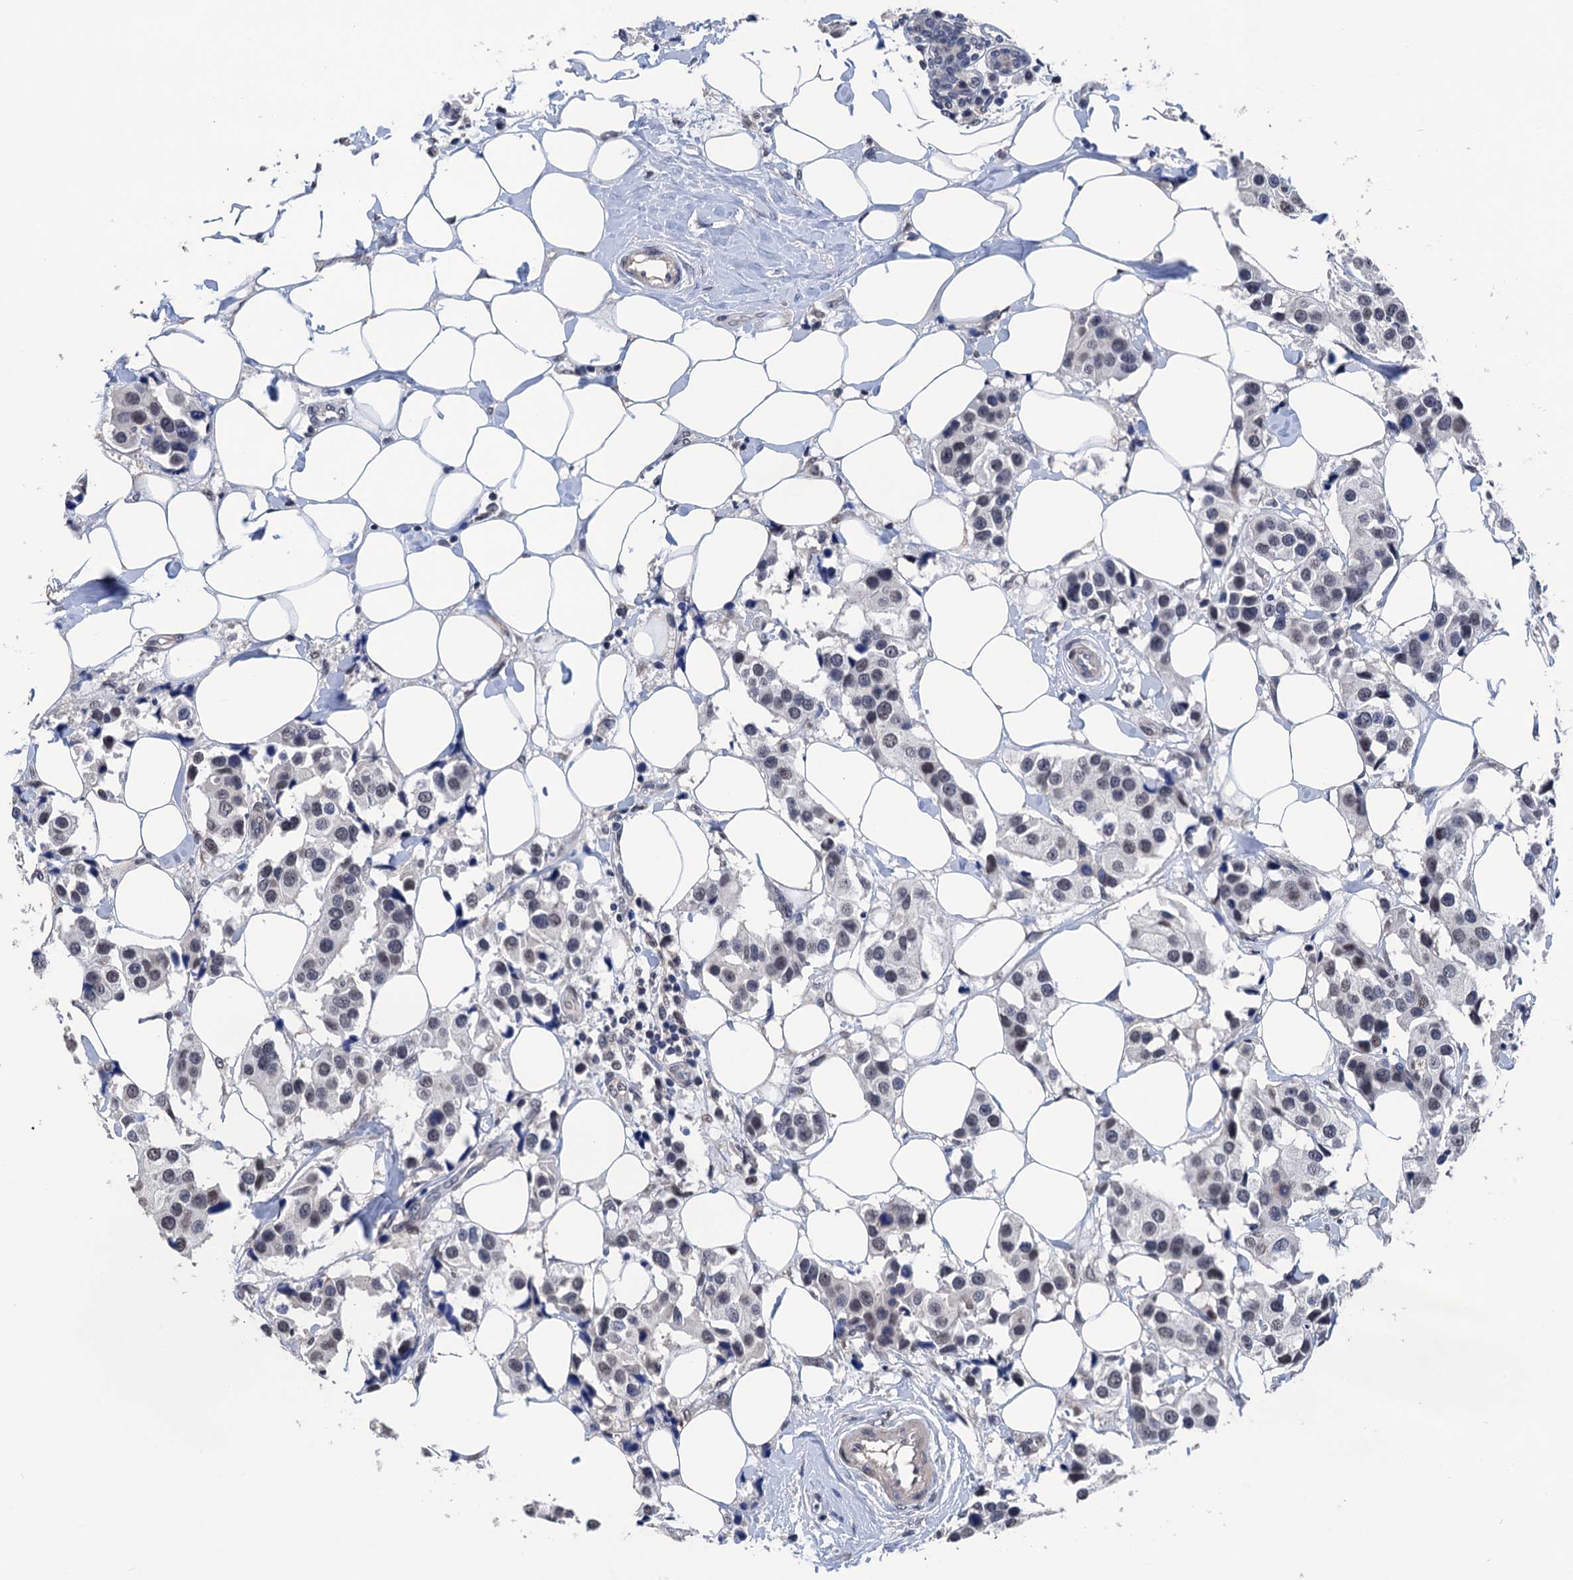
{"staining": {"intensity": "negative", "quantity": "none", "location": "none"}, "tissue": "breast cancer", "cell_type": "Tumor cells", "image_type": "cancer", "snomed": [{"axis": "morphology", "description": "Normal tissue, NOS"}, {"axis": "morphology", "description": "Duct carcinoma"}, {"axis": "topography", "description": "Breast"}], "caption": "The photomicrograph demonstrates no staining of tumor cells in breast cancer (intraductal carcinoma).", "gene": "ART5", "patient": {"sex": "female", "age": 39}}